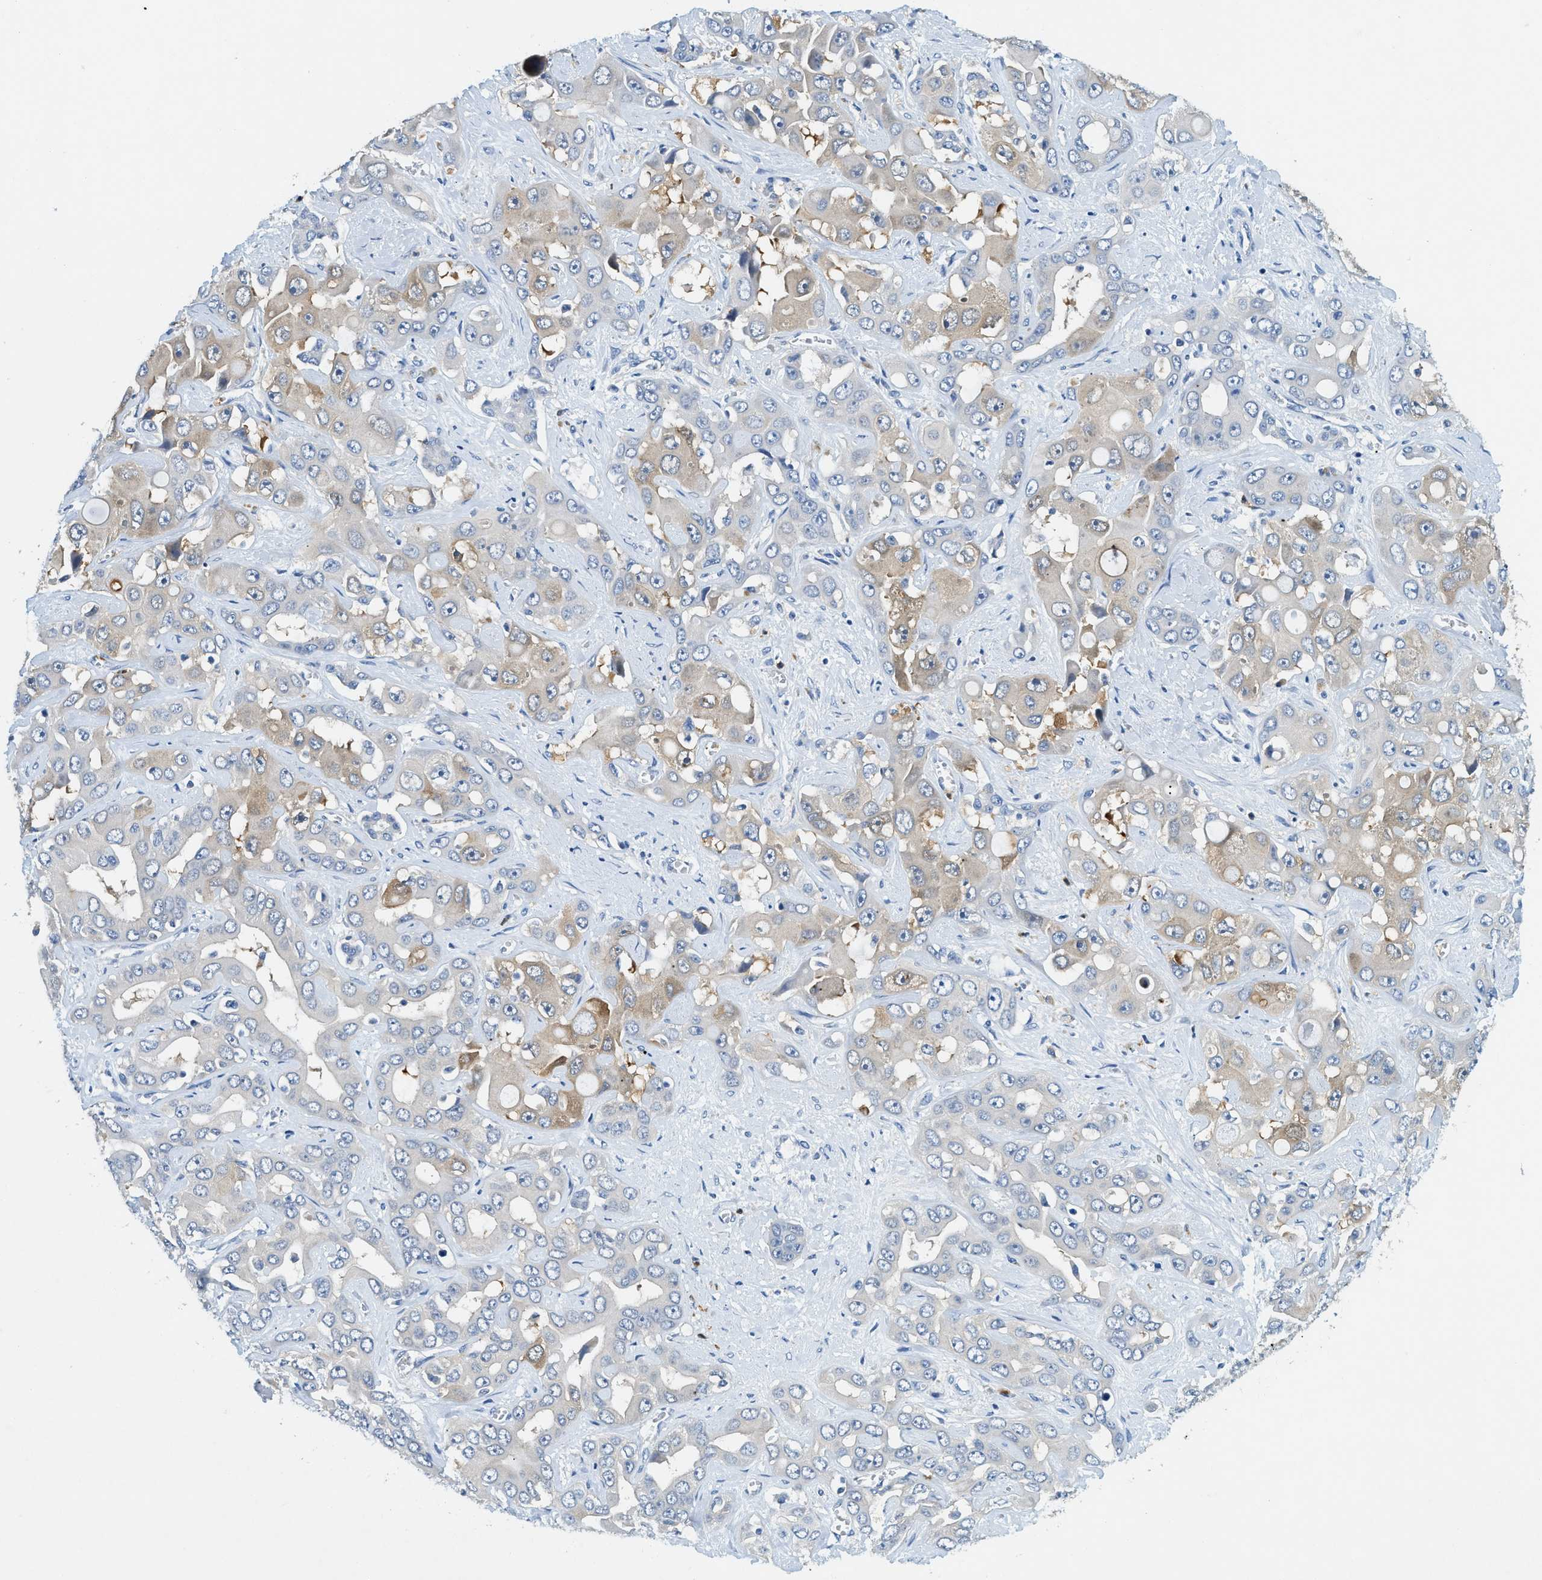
{"staining": {"intensity": "weak", "quantity": "25%-75%", "location": "cytoplasmic/membranous"}, "tissue": "liver cancer", "cell_type": "Tumor cells", "image_type": "cancer", "snomed": [{"axis": "morphology", "description": "Cholangiocarcinoma"}, {"axis": "topography", "description": "Liver"}], "caption": "IHC (DAB) staining of human liver cancer shows weak cytoplasmic/membranous protein positivity in about 25%-75% of tumor cells. (brown staining indicates protein expression, while blue staining denotes nuclei).", "gene": "ZDHHC13", "patient": {"sex": "female", "age": 52}}